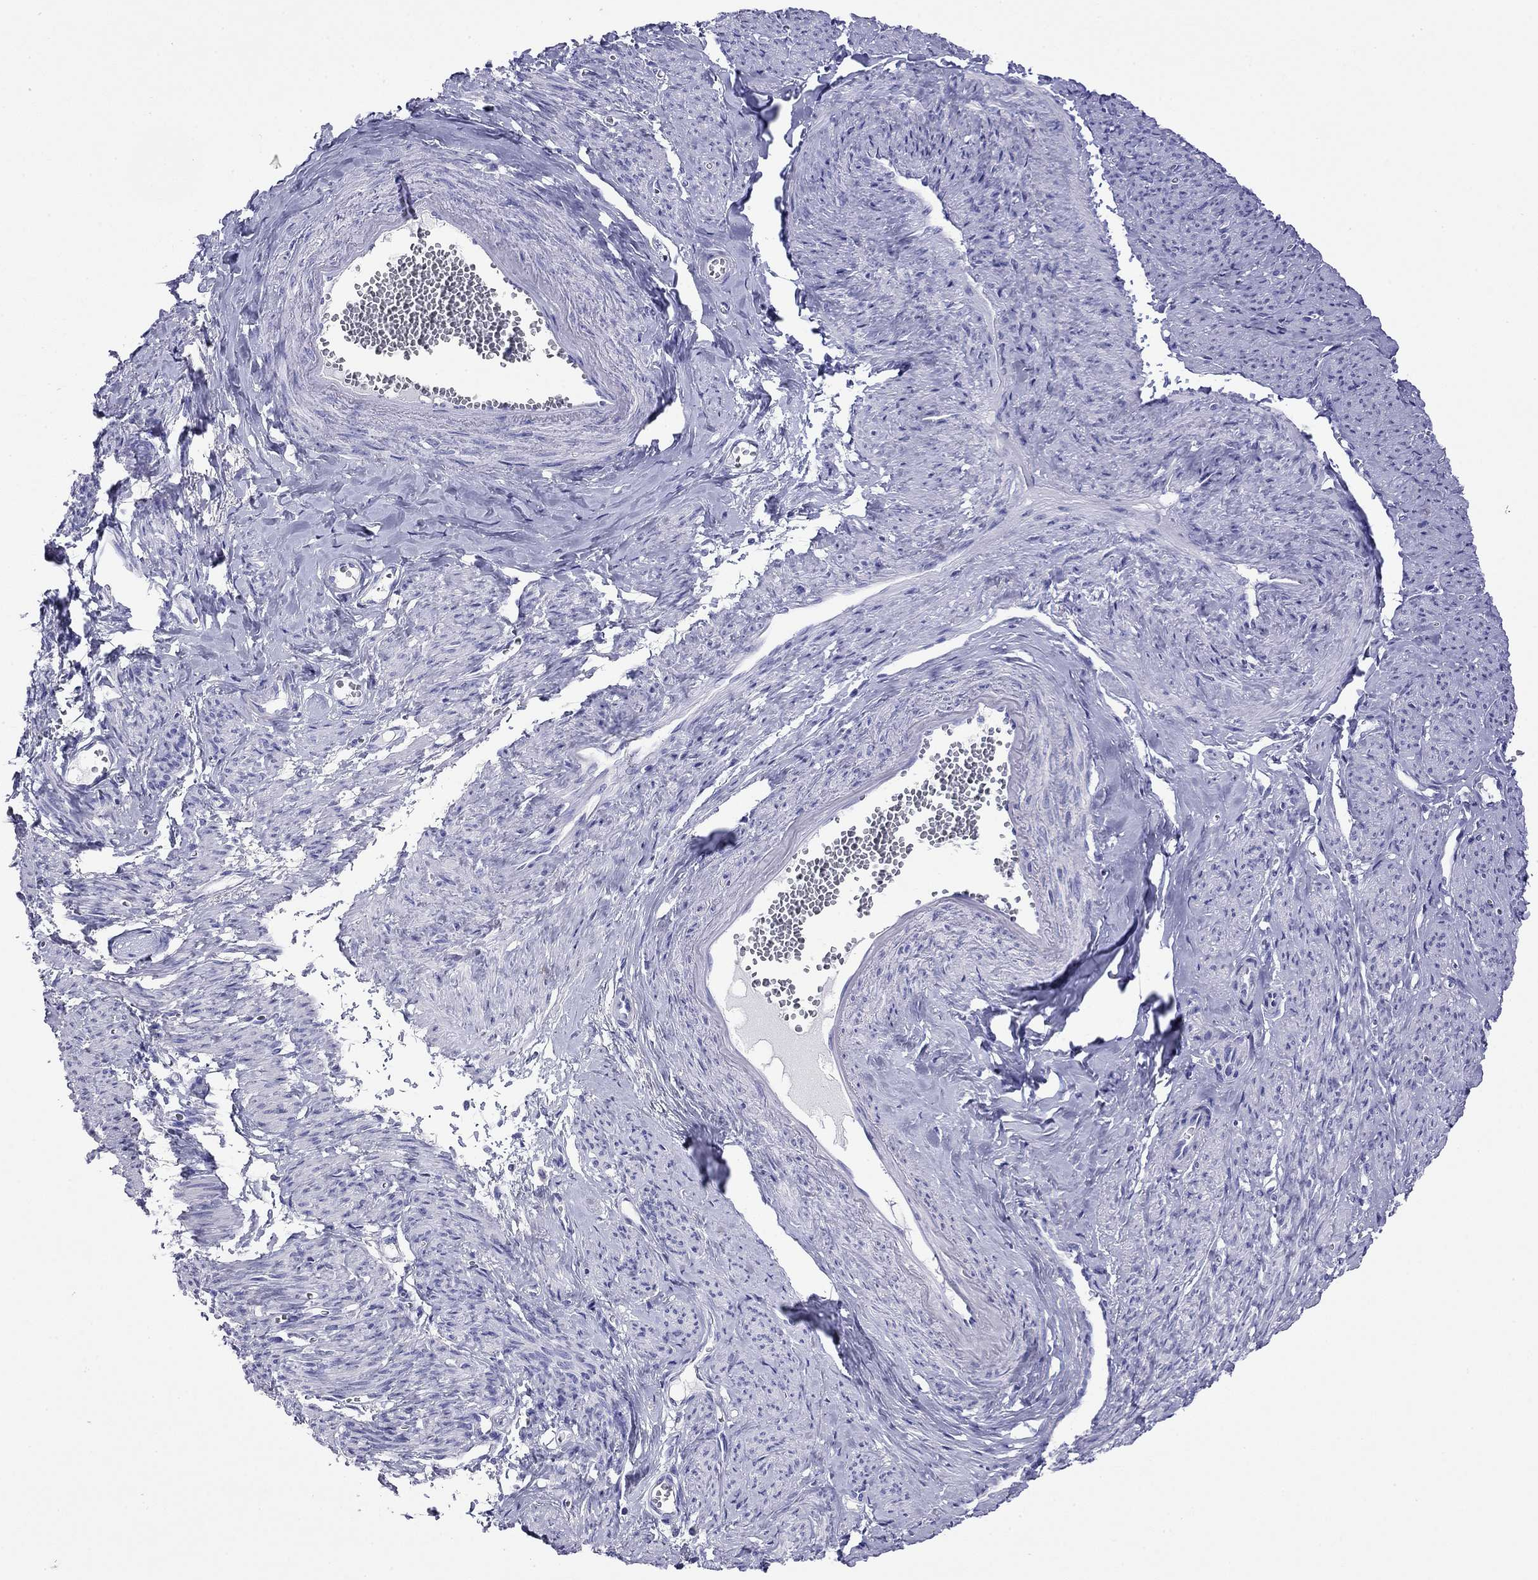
{"staining": {"intensity": "negative", "quantity": "none", "location": "none"}, "tissue": "smooth muscle", "cell_type": "Smooth muscle cells", "image_type": "normal", "snomed": [{"axis": "morphology", "description": "Normal tissue, NOS"}, {"axis": "topography", "description": "Smooth muscle"}], "caption": "Human smooth muscle stained for a protein using IHC demonstrates no expression in smooth muscle cells.", "gene": "FIGLA", "patient": {"sex": "female", "age": 65}}